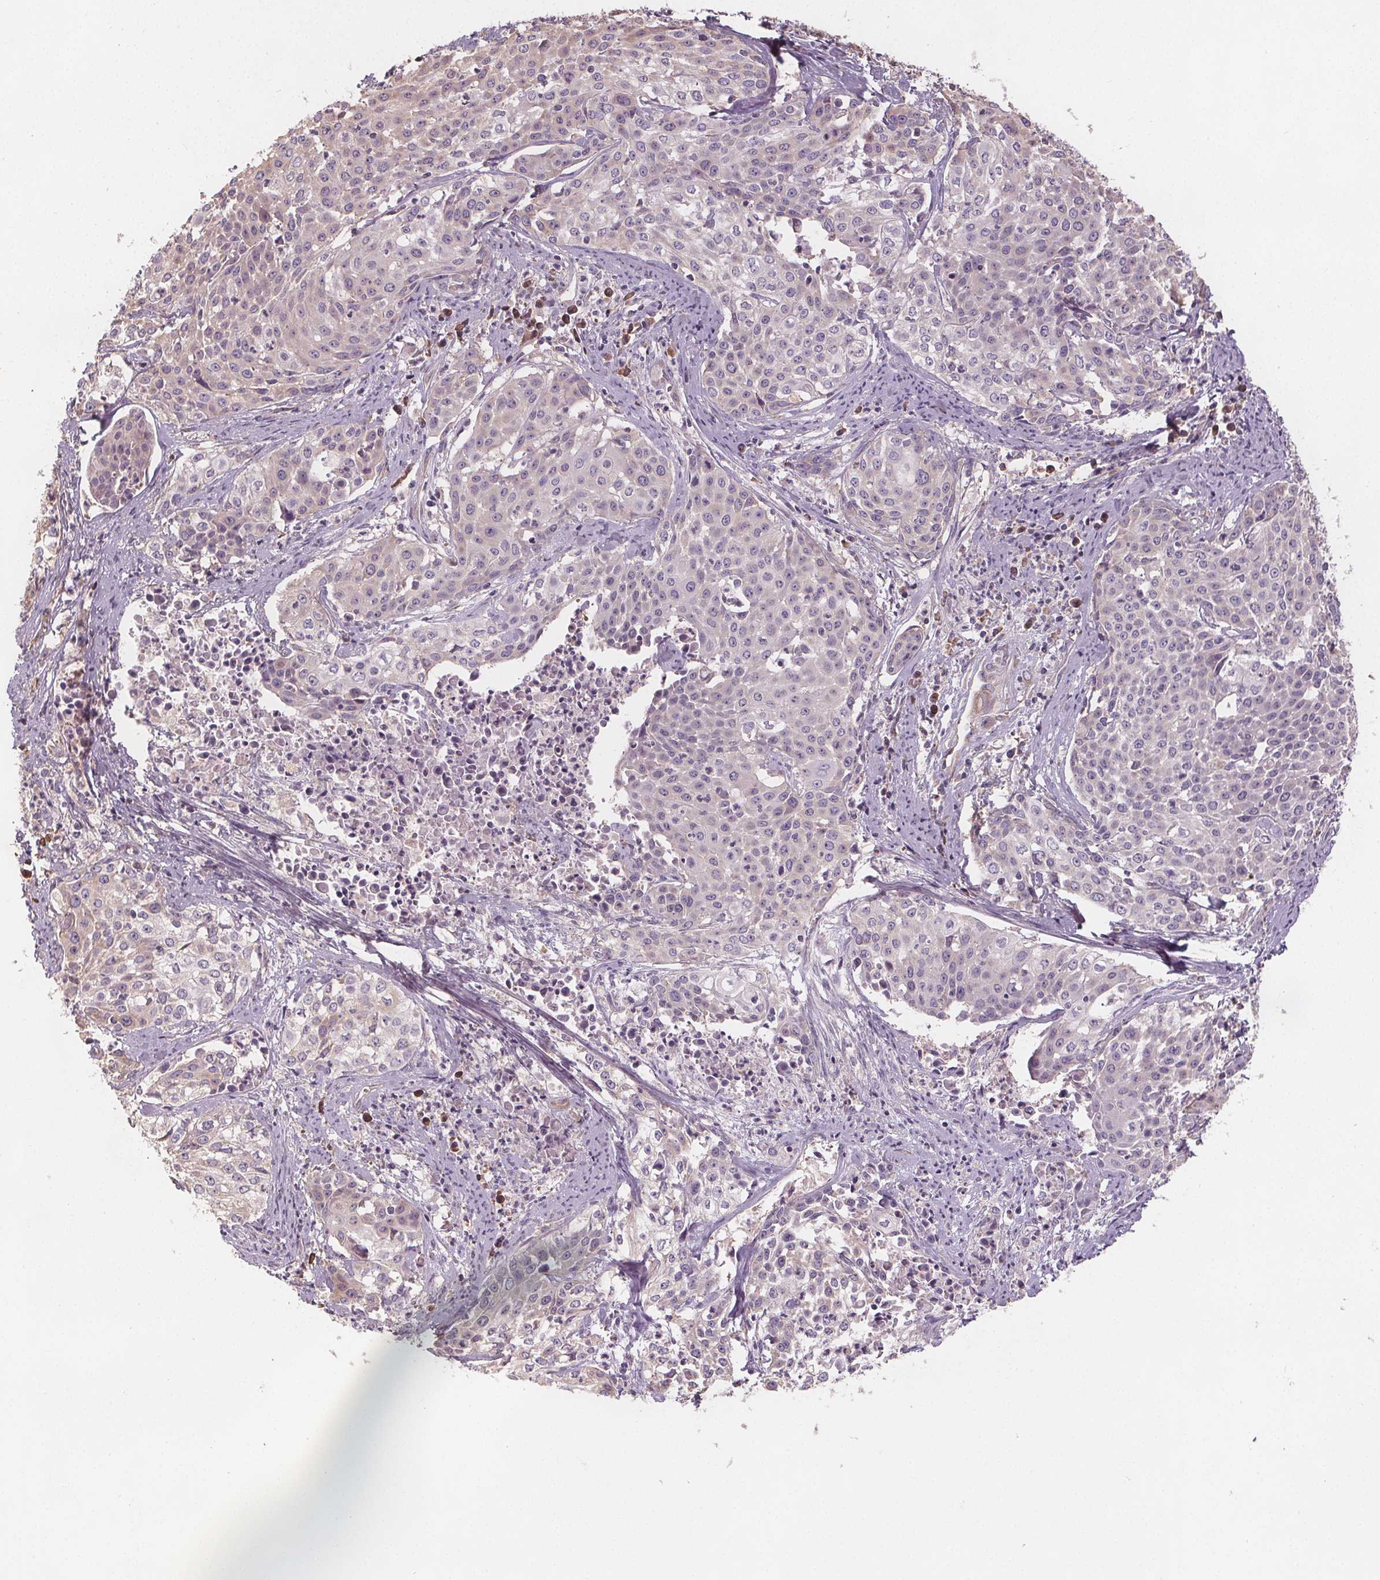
{"staining": {"intensity": "negative", "quantity": "none", "location": "none"}, "tissue": "cervical cancer", "cell_type": "Tumor cells", "image_type": "cancer", "snomed": [{"axis": "morphology", "description": "Squamous cell carcinoma, NOS"}, {"axis": "topography", "description": "Cervix"}], "caption": "DAB immunohistochemical staining of cervical cancer demonstrates no significant positivity in tumor cells. (DAB IHC visualized using brightfield microscopy, high magnification).", "gene": "TMEM80", "patient": {"sex": "female", "age": 39}}